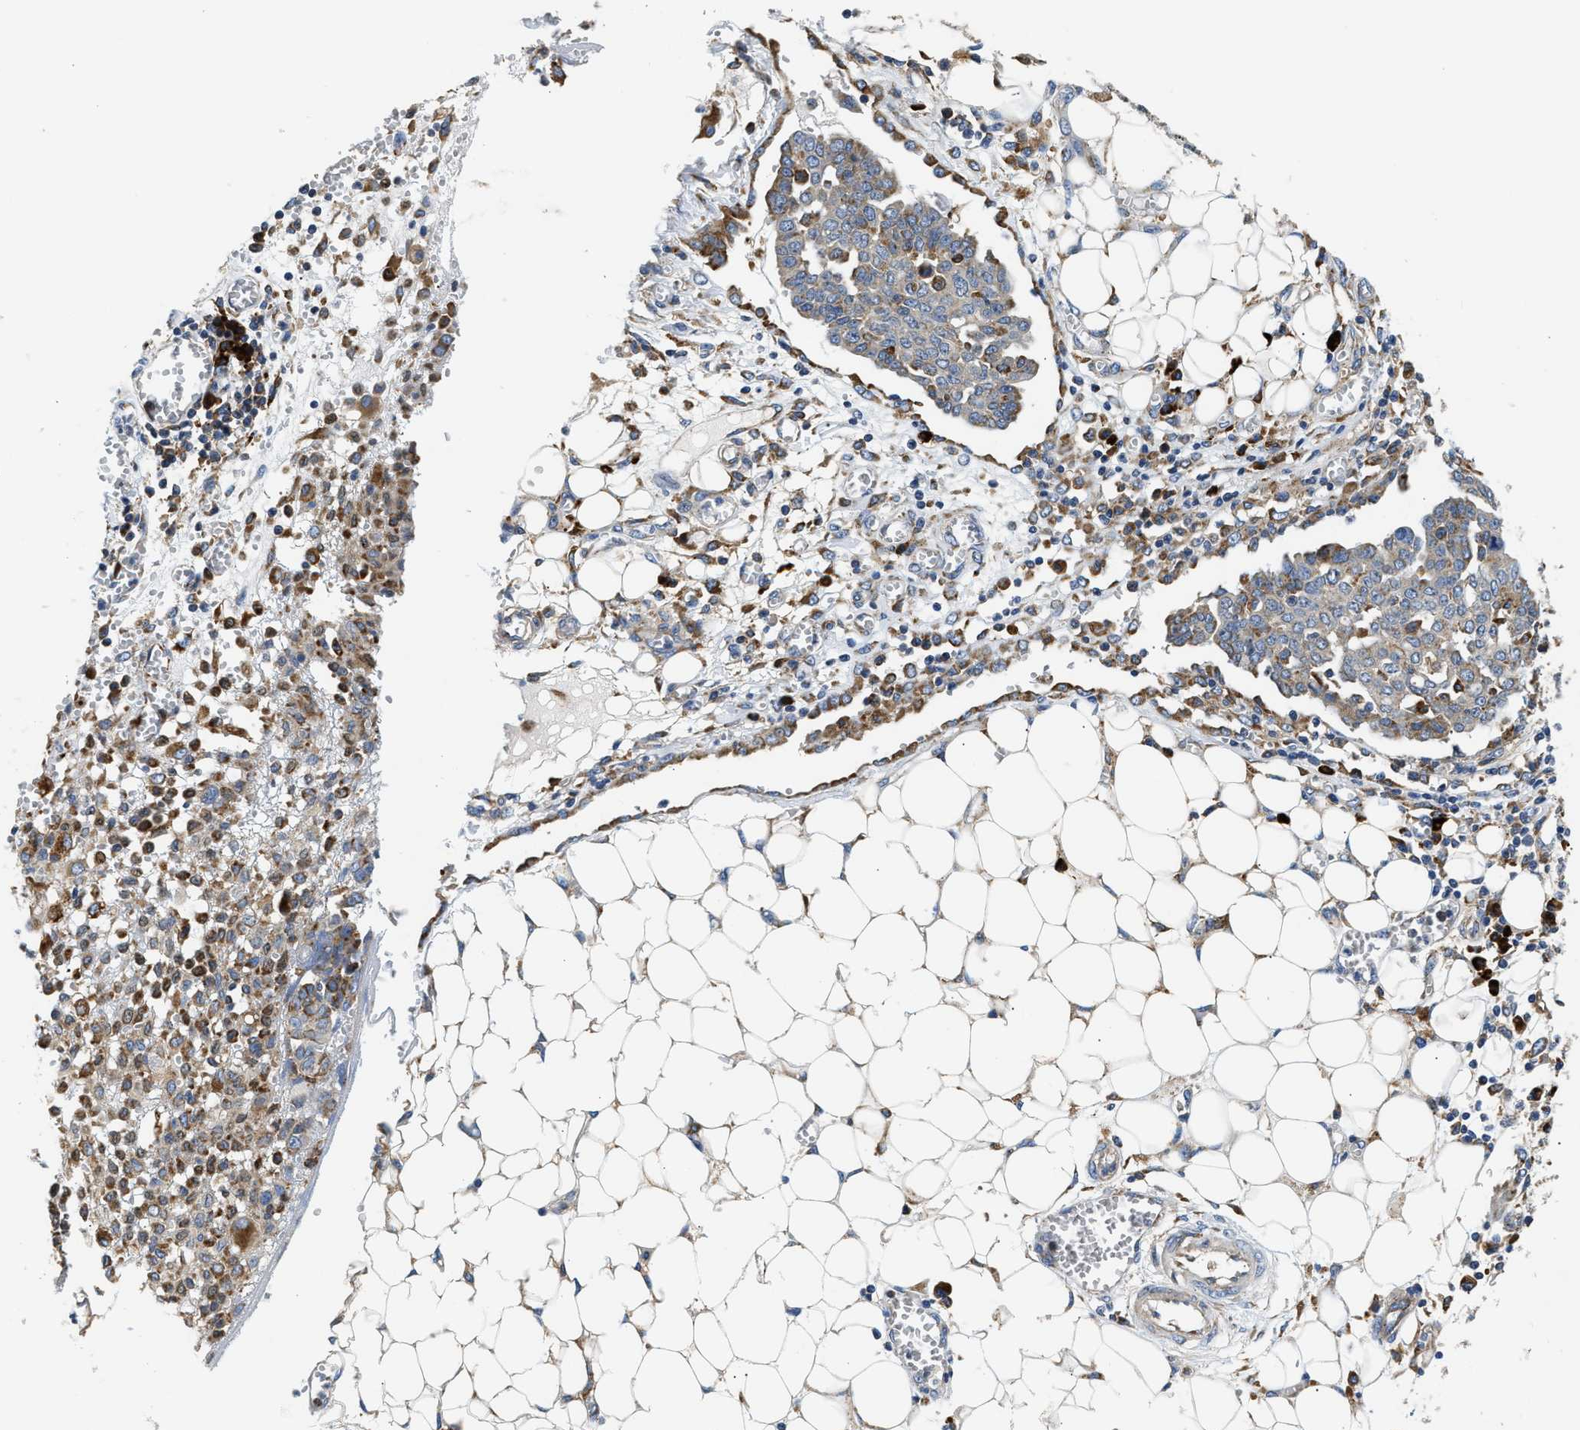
{"staining": {"intensity": "negative", "quantity": "none", "location": "none"}, "tissue": "ovarian cancer", "cell_type": "Tumor cells", "image_type": "cancer", "snomed": [{"axis": "morphology", "description": "Cystadenocarcinoma, serous, NOS"}, {"axis": "topography", "description": "Soft tissue"}, {"axis": "topography", "description": "Ovary"}], "caption": "Immunohistochemistry micrograph of human serous cystadenocarcinoma (ovarian) stained for a protein (brown), which exhibits no staining in tumor cells.", "gene": "AMZ1", "patient": {"sex": "female", "age": 57}}